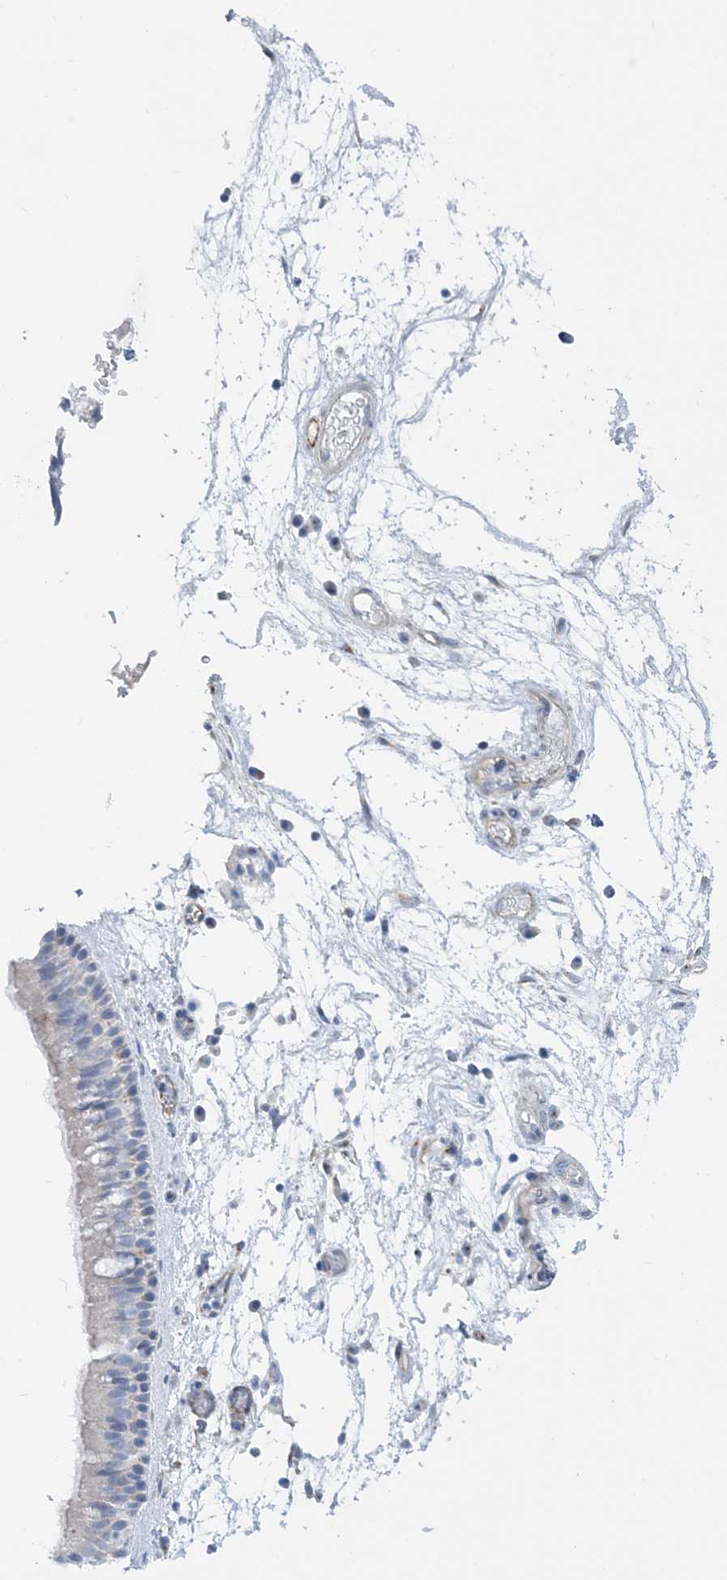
{"staining": {"intensity": "negative", "quantity": "none", "location": "none"}, "tissue": "nasopharynx", "cell_type": "Respiratory epithelial cells", "image_type": "normal", "snomed": [{"axis": "morphology", "description": "Normal tissue, NOS"}, {"axis": "morphology", "description": "Inflammation, NOS"}, {"axis": "morphology", "description": "Malignant melanoma, Metastatic site"}, {"axis": "topography", "description": "Nasopharynx"}], "caption": "High power microscopy micrograph of an IHC histopathology image of normal nasopharynx, revealing no significant positivity in respiratory epithelial cells.", "gene": "RAB11FIP5", "patient": {"sex": "male", "age": 70}}